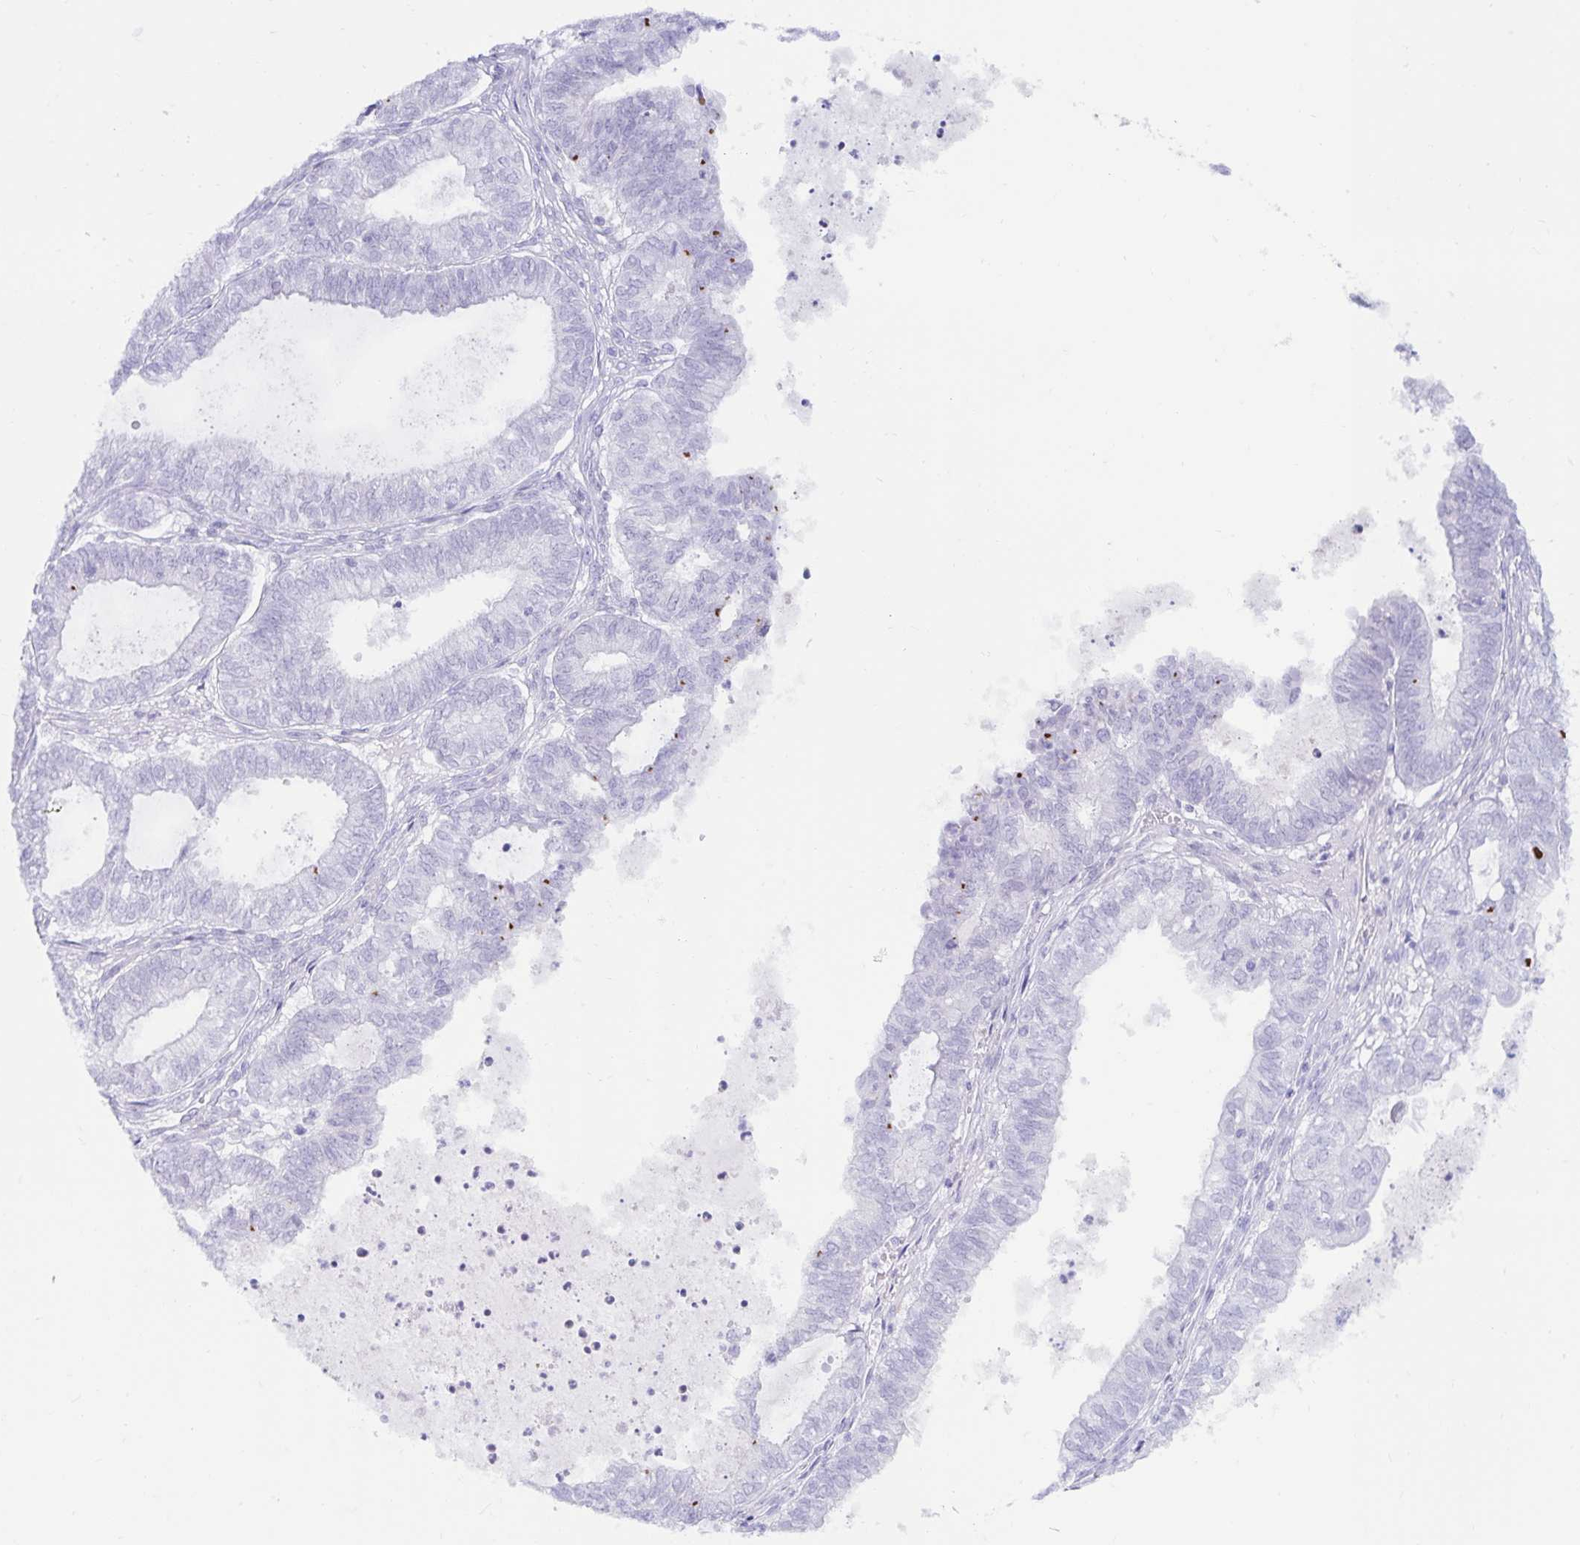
{"staining": {"intensity": "negative", "quantity": "none", "location": "none"}, "tissue": "ovarian cancer", "cell_type": "Tumor cells", "image_type": "cancer", "snomed": [{"axis": "morphology", "description": "Carcinoma, endometroid"}, {"axis": "topography", "description": "Ovary"}], "caption": "High power microscopy histopathology image of an immunohistochemistry (IHC) photomicrograph of ovarian cancer (endometroid carcinoma), revealing no significant staining in tumor cells.", "gene": "BEST1", "patient": {"sex": "female", "age": 64}}